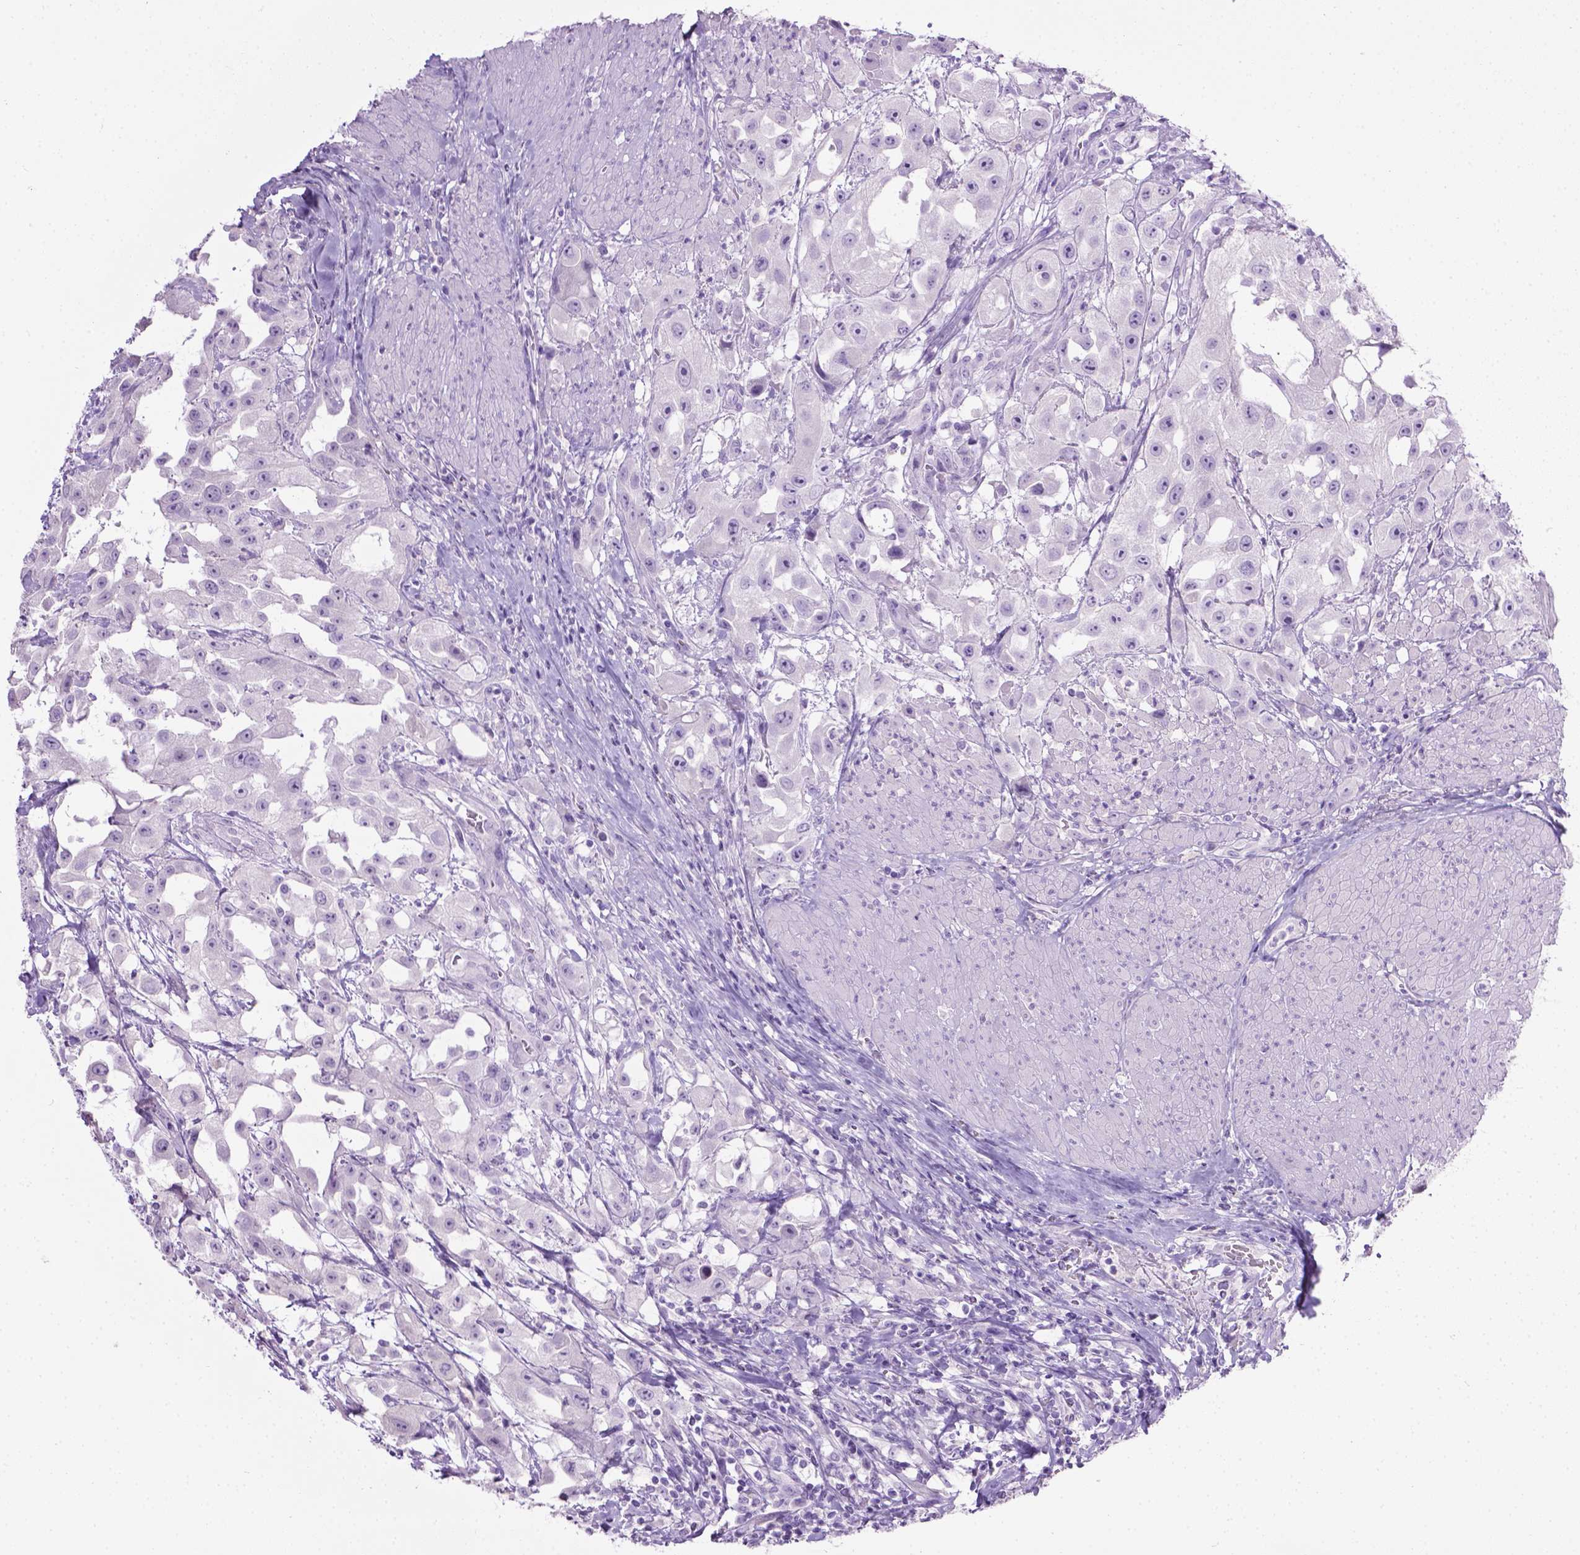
{"staining": {"intensity": "negative", "quantity": "none", "location": "none"}, "tissue": "urothelial cancer", "cell_type": "Tumor cells", "image_type": "cancer", "snomed": [{"axis": "morphology", "description": "Urothelial carcinoma, High grade"}, {"axis": "topography", "description": "Urinary bladder"}], "caption": "Tumor cells show no significant protein staining in high-grade urothelial carcinoma.", "gene": "LELP1", "patient": {"sex": "male", "age": 79}}